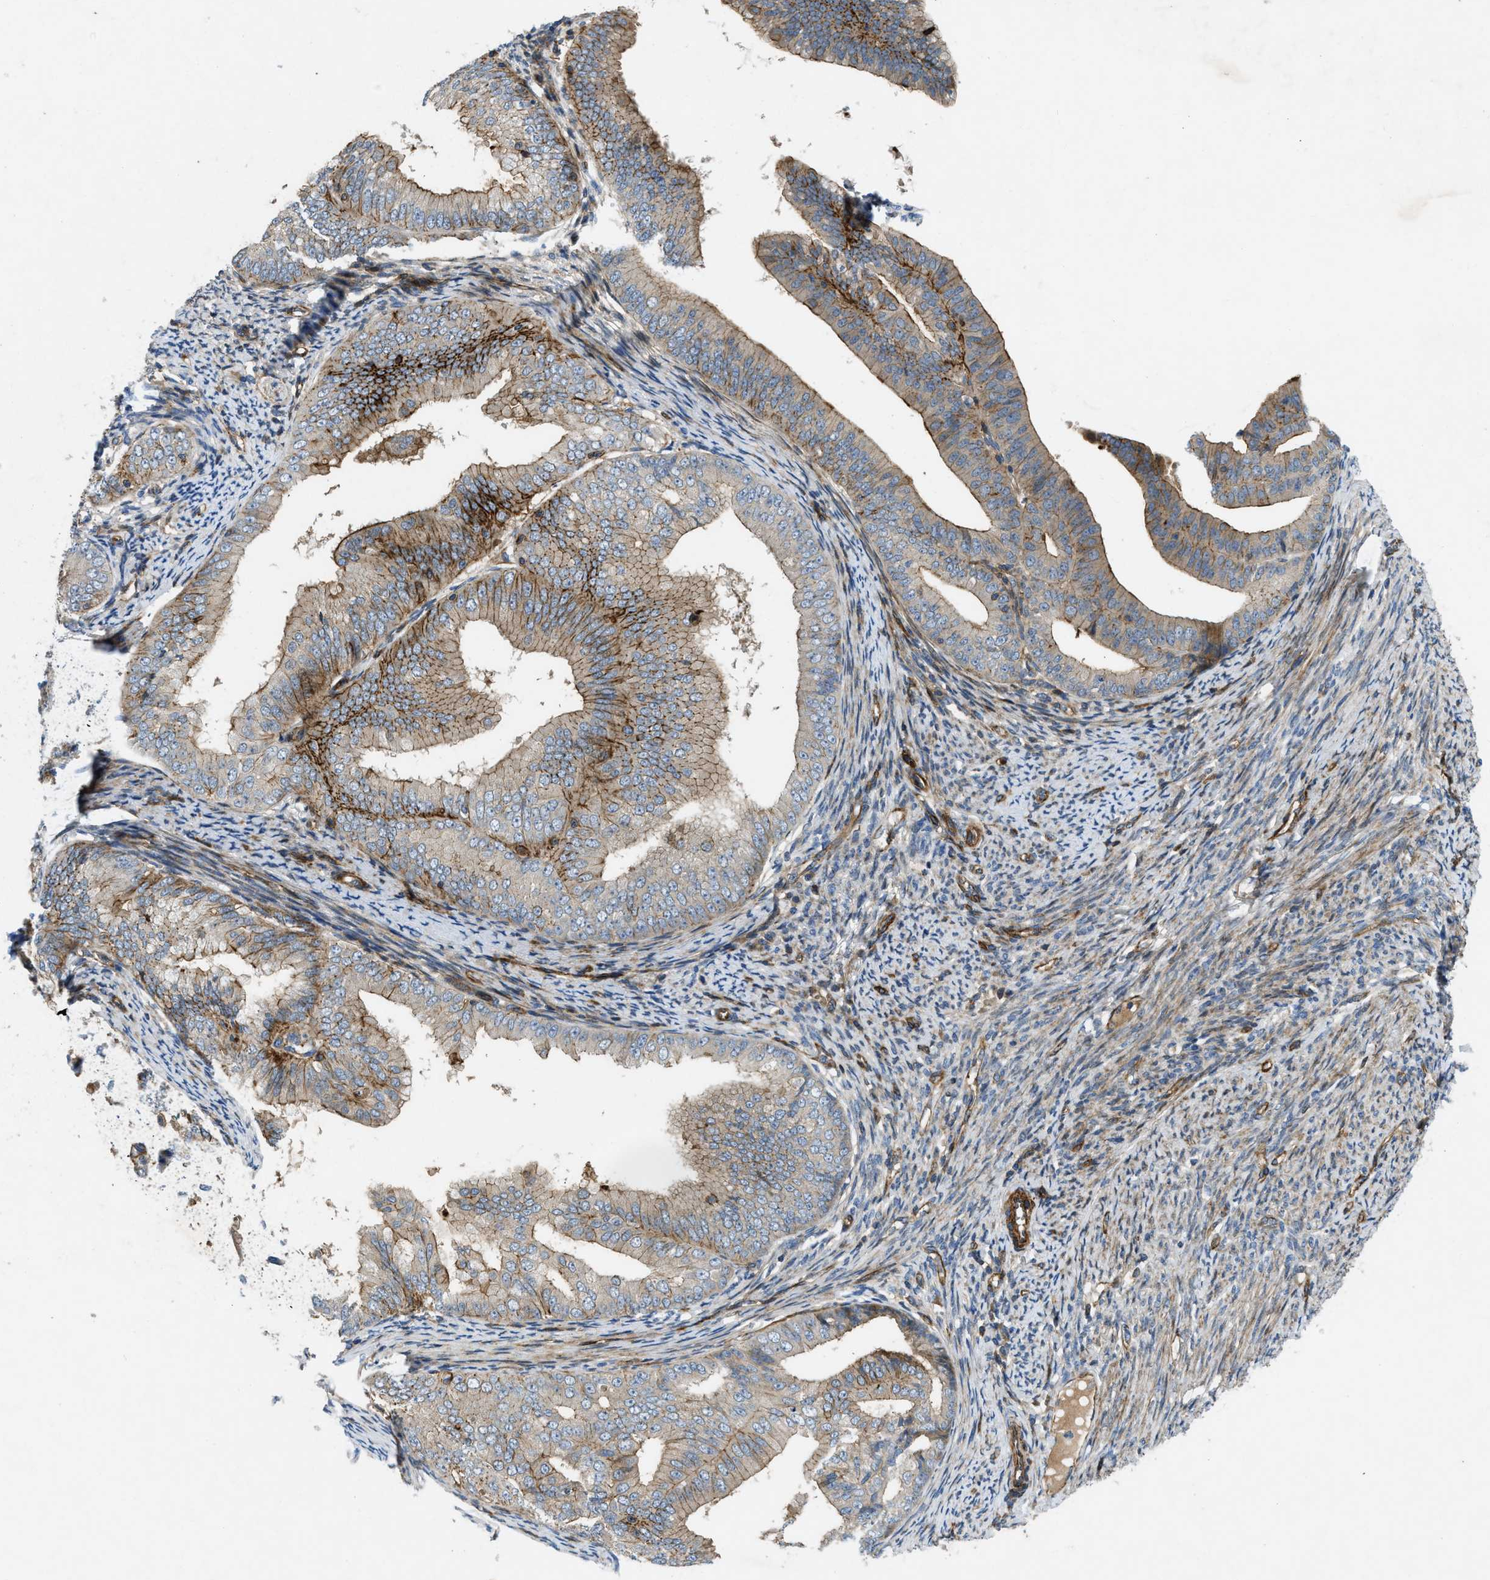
{"staining": {"intensity": "moderate", "quantity": ">75%", "location": "cytoplasmic/membranous"}, "tissue": "endometrial cancer", "cell_type": "Tumor cells", "image_type": "cancer", "snomed": [{"axis": "morphology", "description": "Adenocarcinoma, NOS"}, {"axis": "topography", "description": "Endometrium"}], "caption": "IHC staining of adenocarcinoma (endometrial), which demonstrates medium levels of moderate cytoplasmic/membranous expression in approximately >75% of tumor cells indicating moderate cytoplasmic/membranous protein positivity. The staining was performed using DAB (3,3'-diaminobenzidine) (brown) for protein detection and nuclei were counterstained in hematoxylin (blue).", "gene": "NYNRIN", "patient": {"sex": "female", "age": 63}}